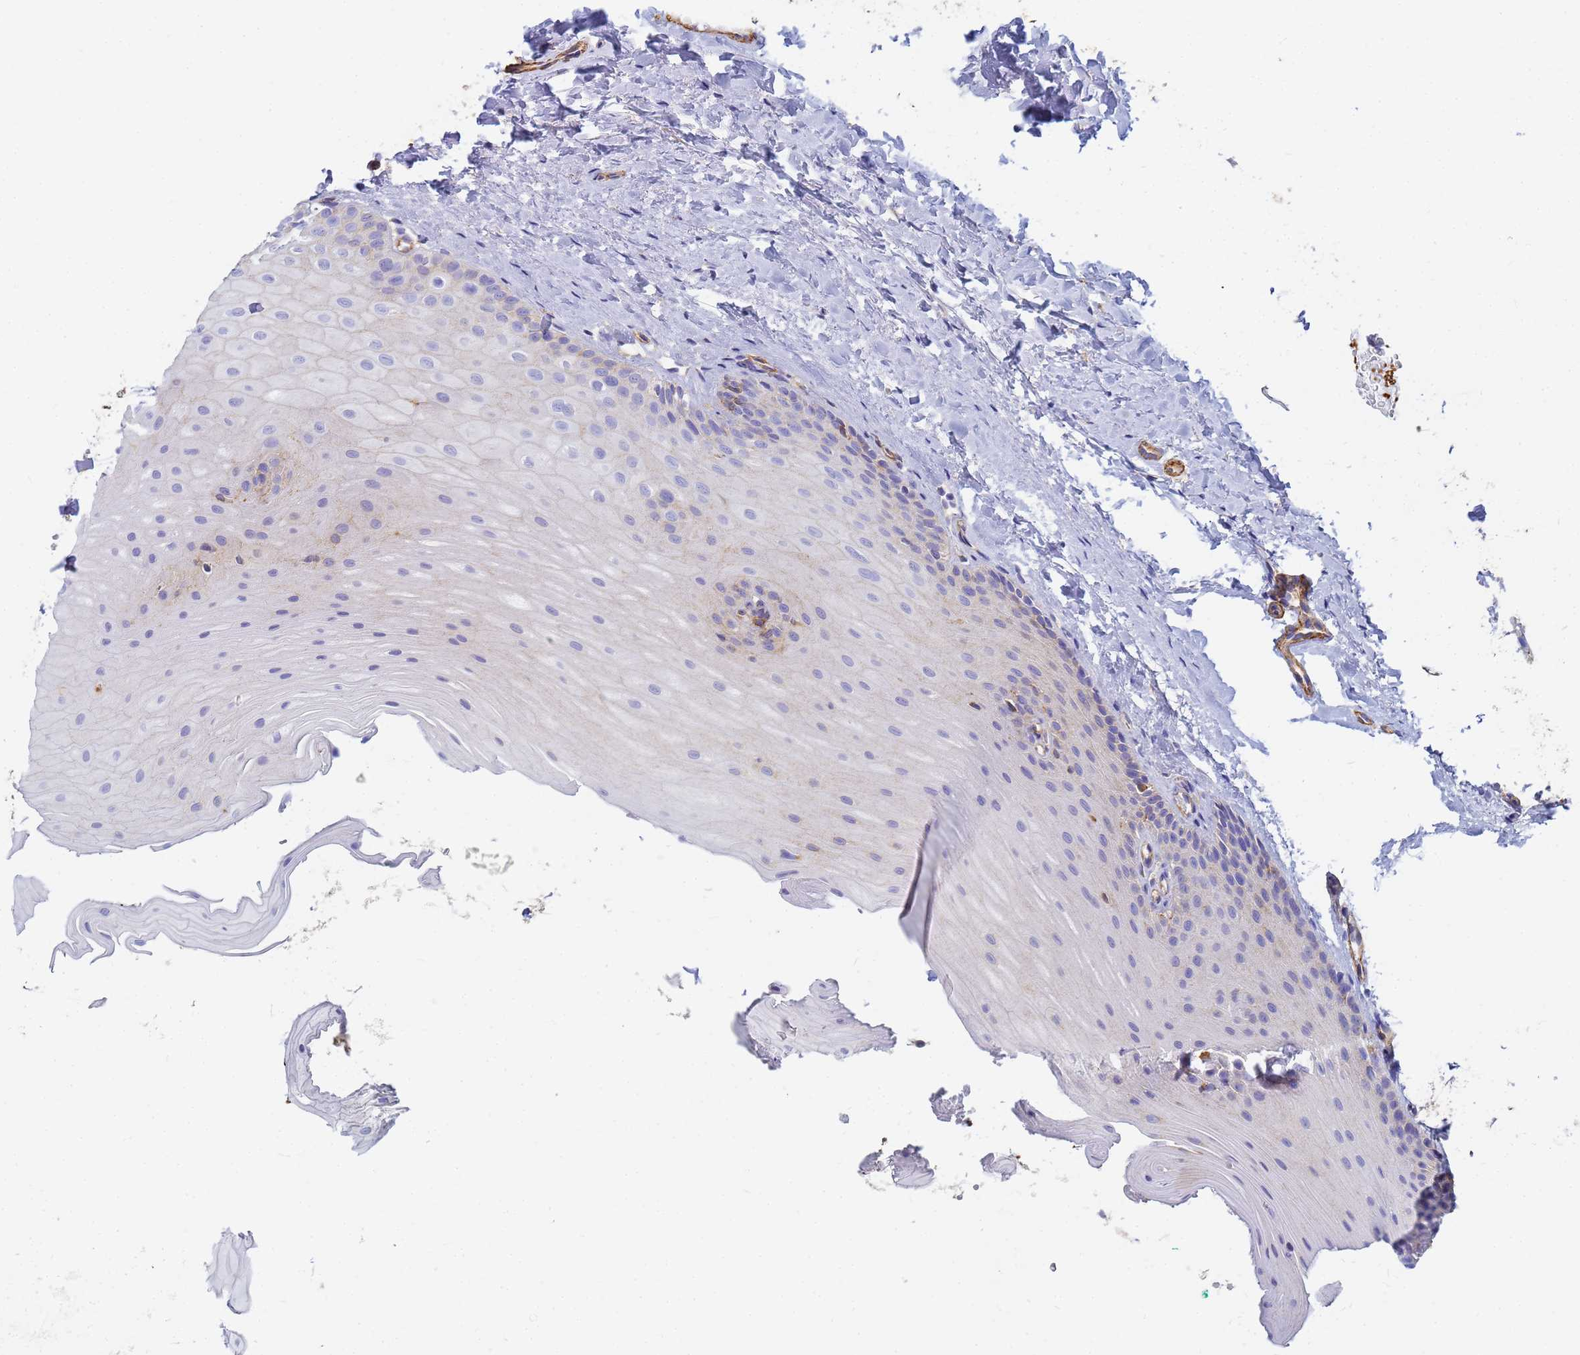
{"staining": {"intensity": "moderate", "quantity": "<25%", "location": "cytoplasmic/membranous"}, "tissue": "oral mucosa", "cell_type": "Squamous epithelial cells", "image_type": "normal", "snomed": [{"axis": "morphology", "description": "Normal tissue, NOS"}, {"axis": "topography", "description": "Oral tissue"}], "caption": "This micrograph shows immunohistochemistry staining of unremarkable human oral mucosa, with low moderate cytoplasmic/membranous positivity in about <25% of squamous epithelial cells.", "gene": "TPM1", "patient": {"sex": "female", "age": 67}}